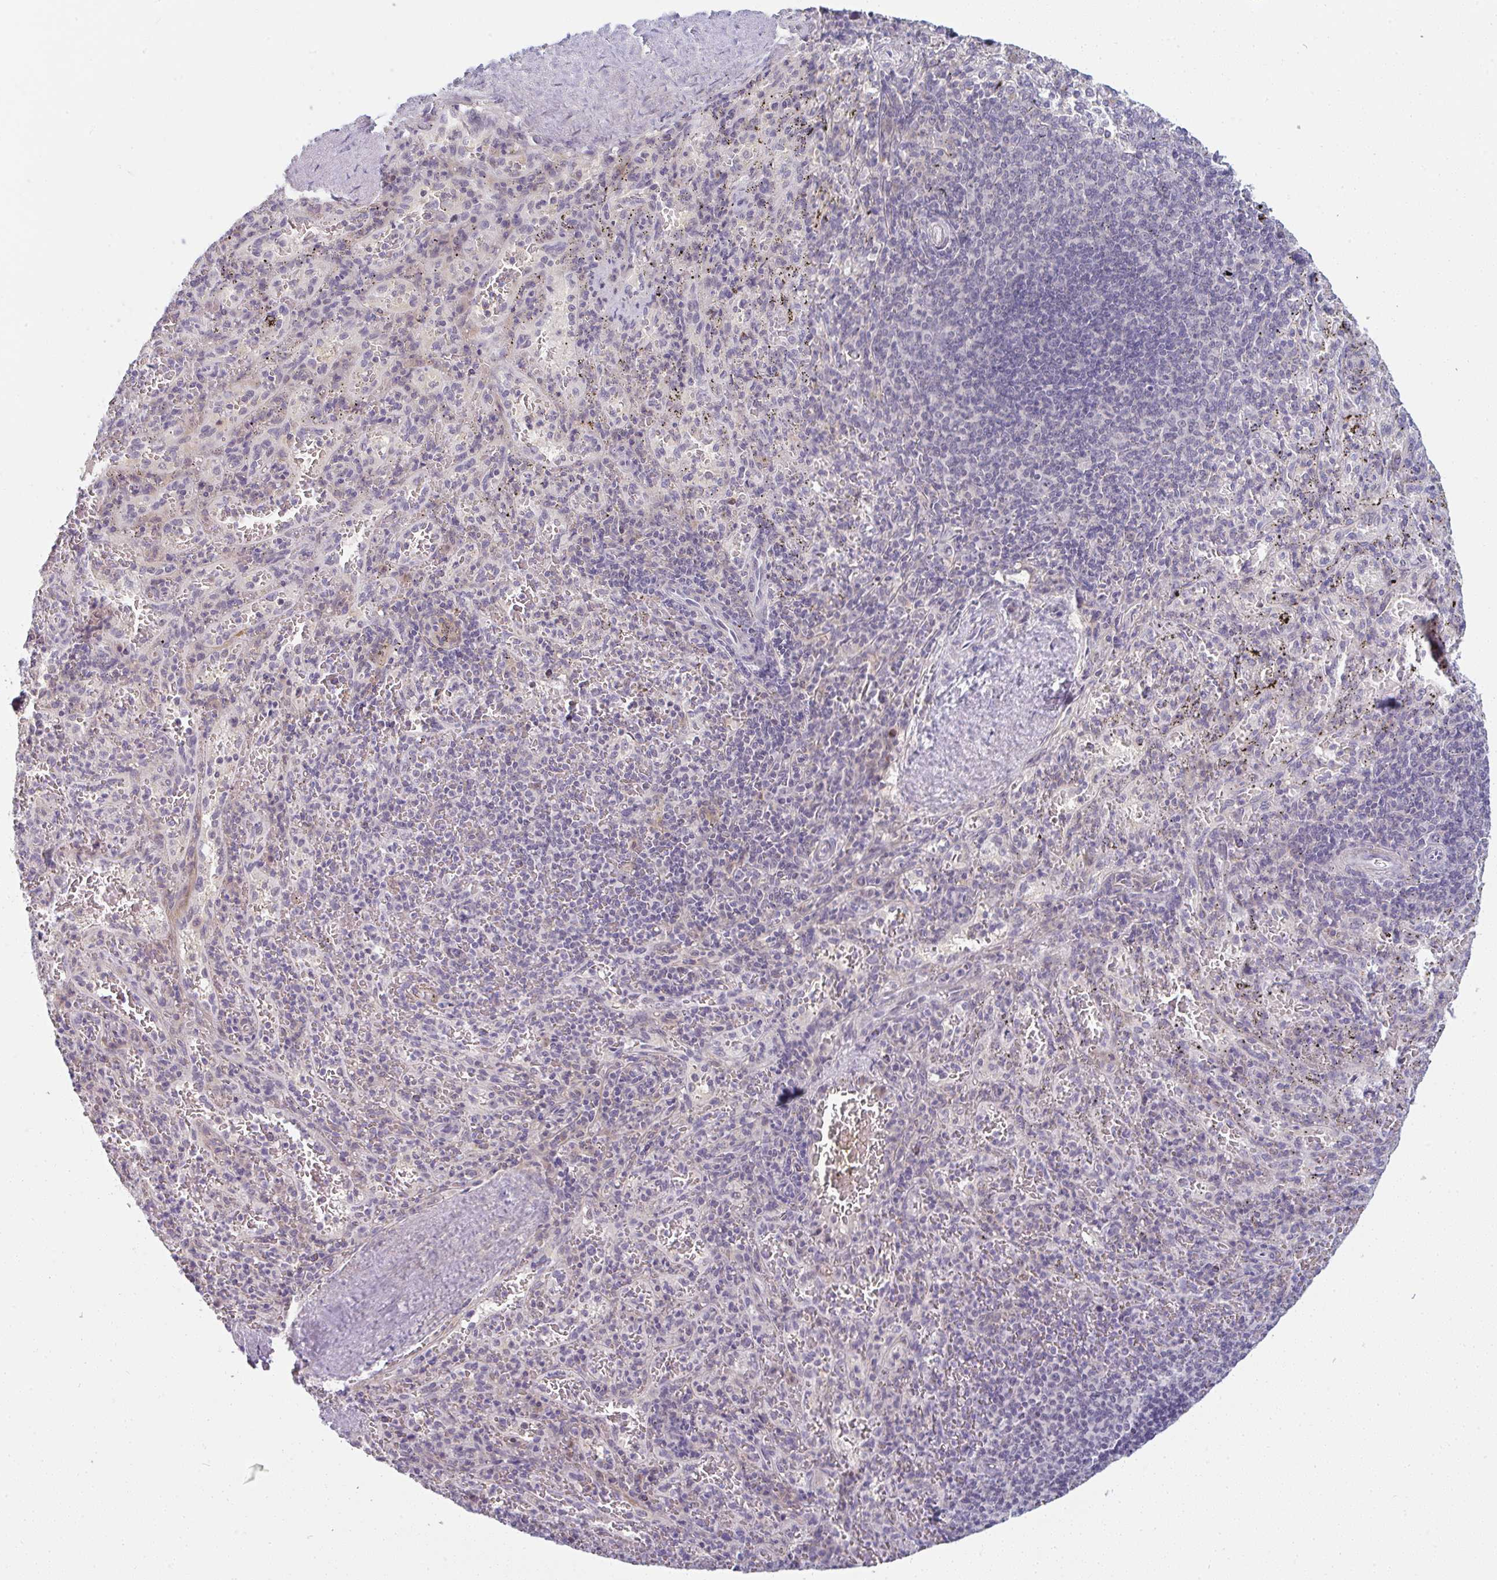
{"staining": {"intensity": "negative", "quantity": "none", "location": "none"}, "tissue": "spleen", "cell_type": "Cells in red pulp", "image_type": "normal", "snomed": [{"axis": "morphology", "description": "Normal tissue, NOS"}, {"axis": "topography", "description": "Spleen"}], "caption": "A high-resolution micrograph shows immunohistochemistry (IHC) staining of benign spleen, which reveals no significant staining in cells in red pulp.", "gene": "PPFIA4", "patient": {"sex": "male", "age": 57}}